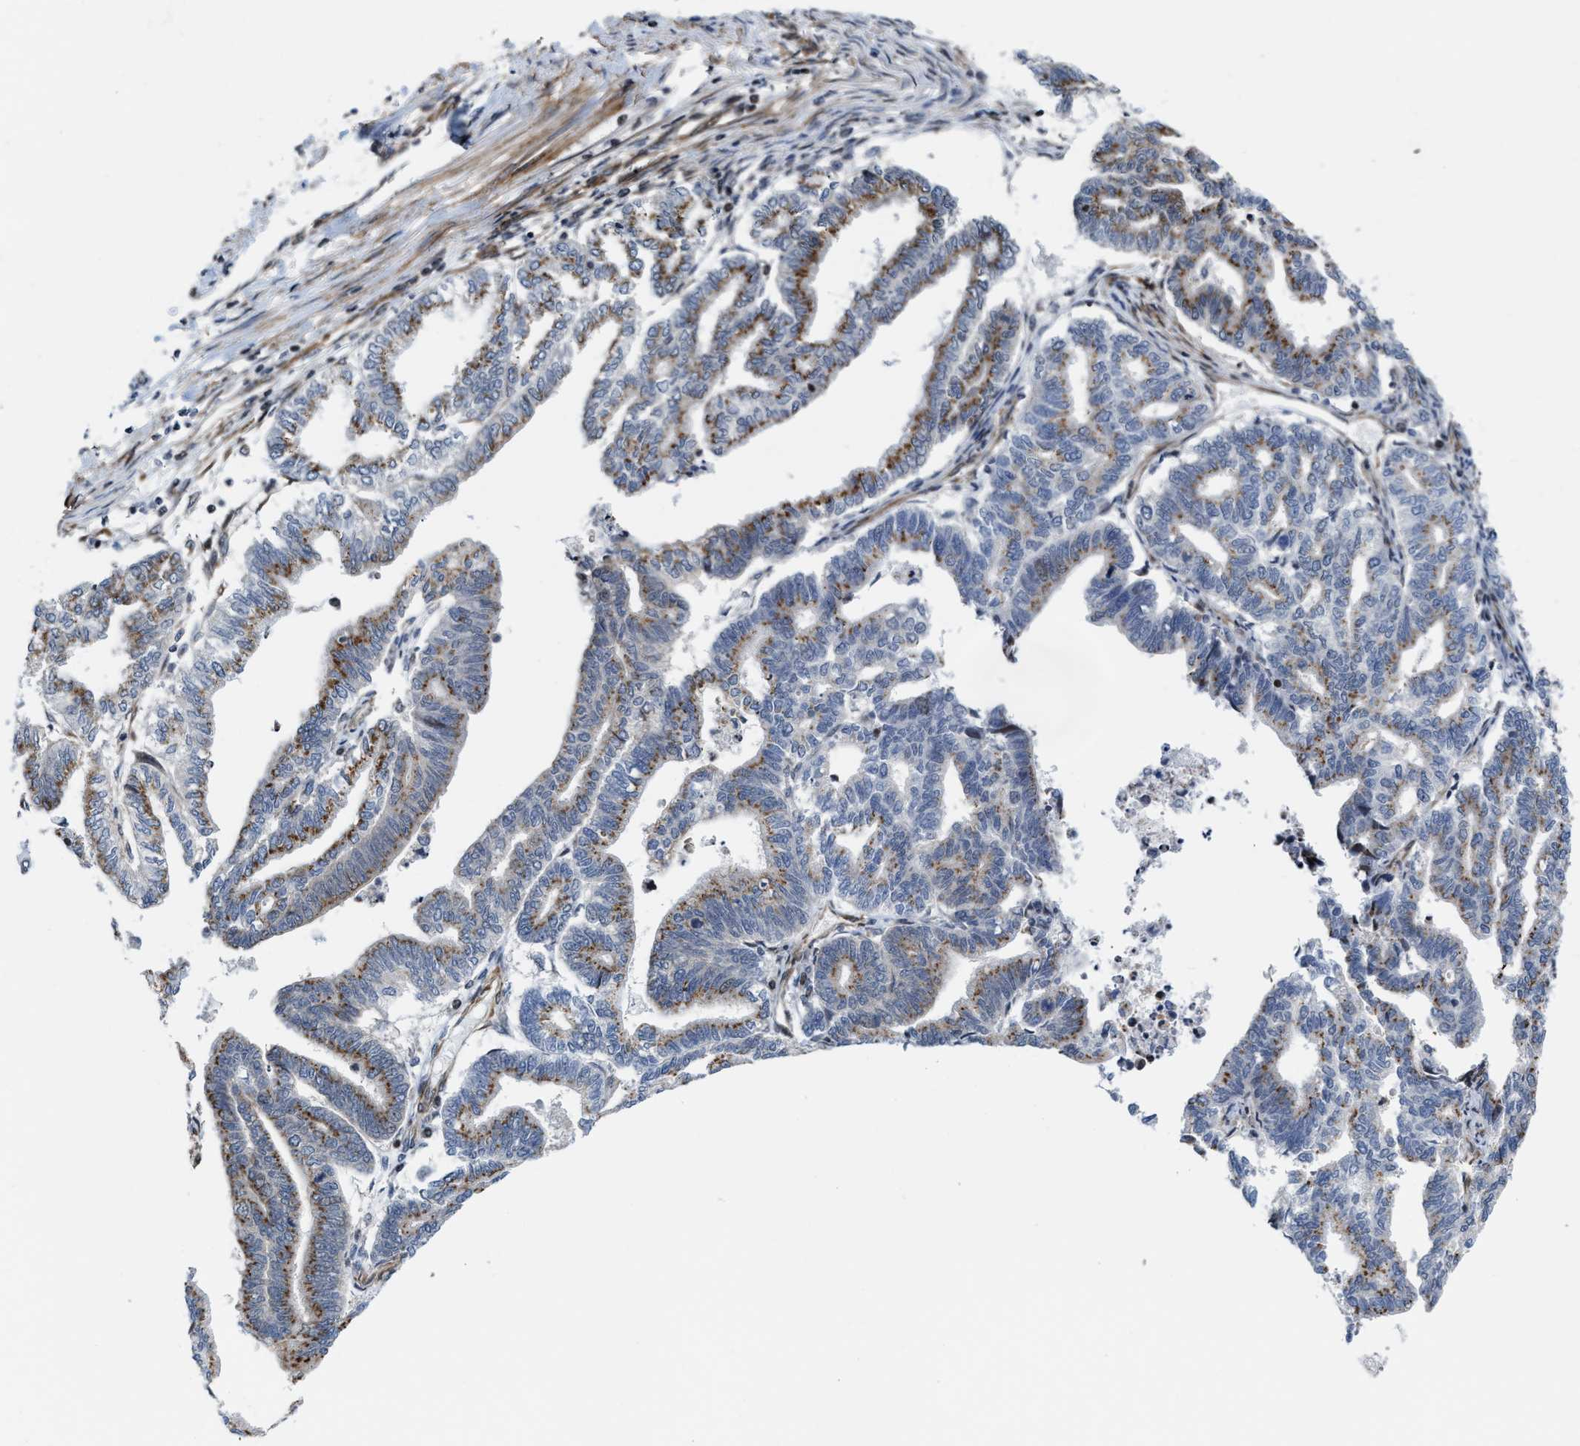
{"staining": {"intensity": "moderate", "quantity": ">75%", "location": "cytoplasmic/membranous"}, "tissue": "endometrial cancer", "cell_type": "Tumor cells", "image_type": "cancer", "snomed": [{"axis": "morphology", "description": "Adenocarcinoma, NOS"}, {"axis": "topography", "description": "Endometrium"}], "caption": "Immunohistochemical staining of human endometrial adenocarcinoma exhibits medium levels of moderate cytoplasmic/membranous protein expression in approximately >75% of tumor cells.", "gene": "TGFB1I1", "patient": {"sex": "female", "age": 79}}